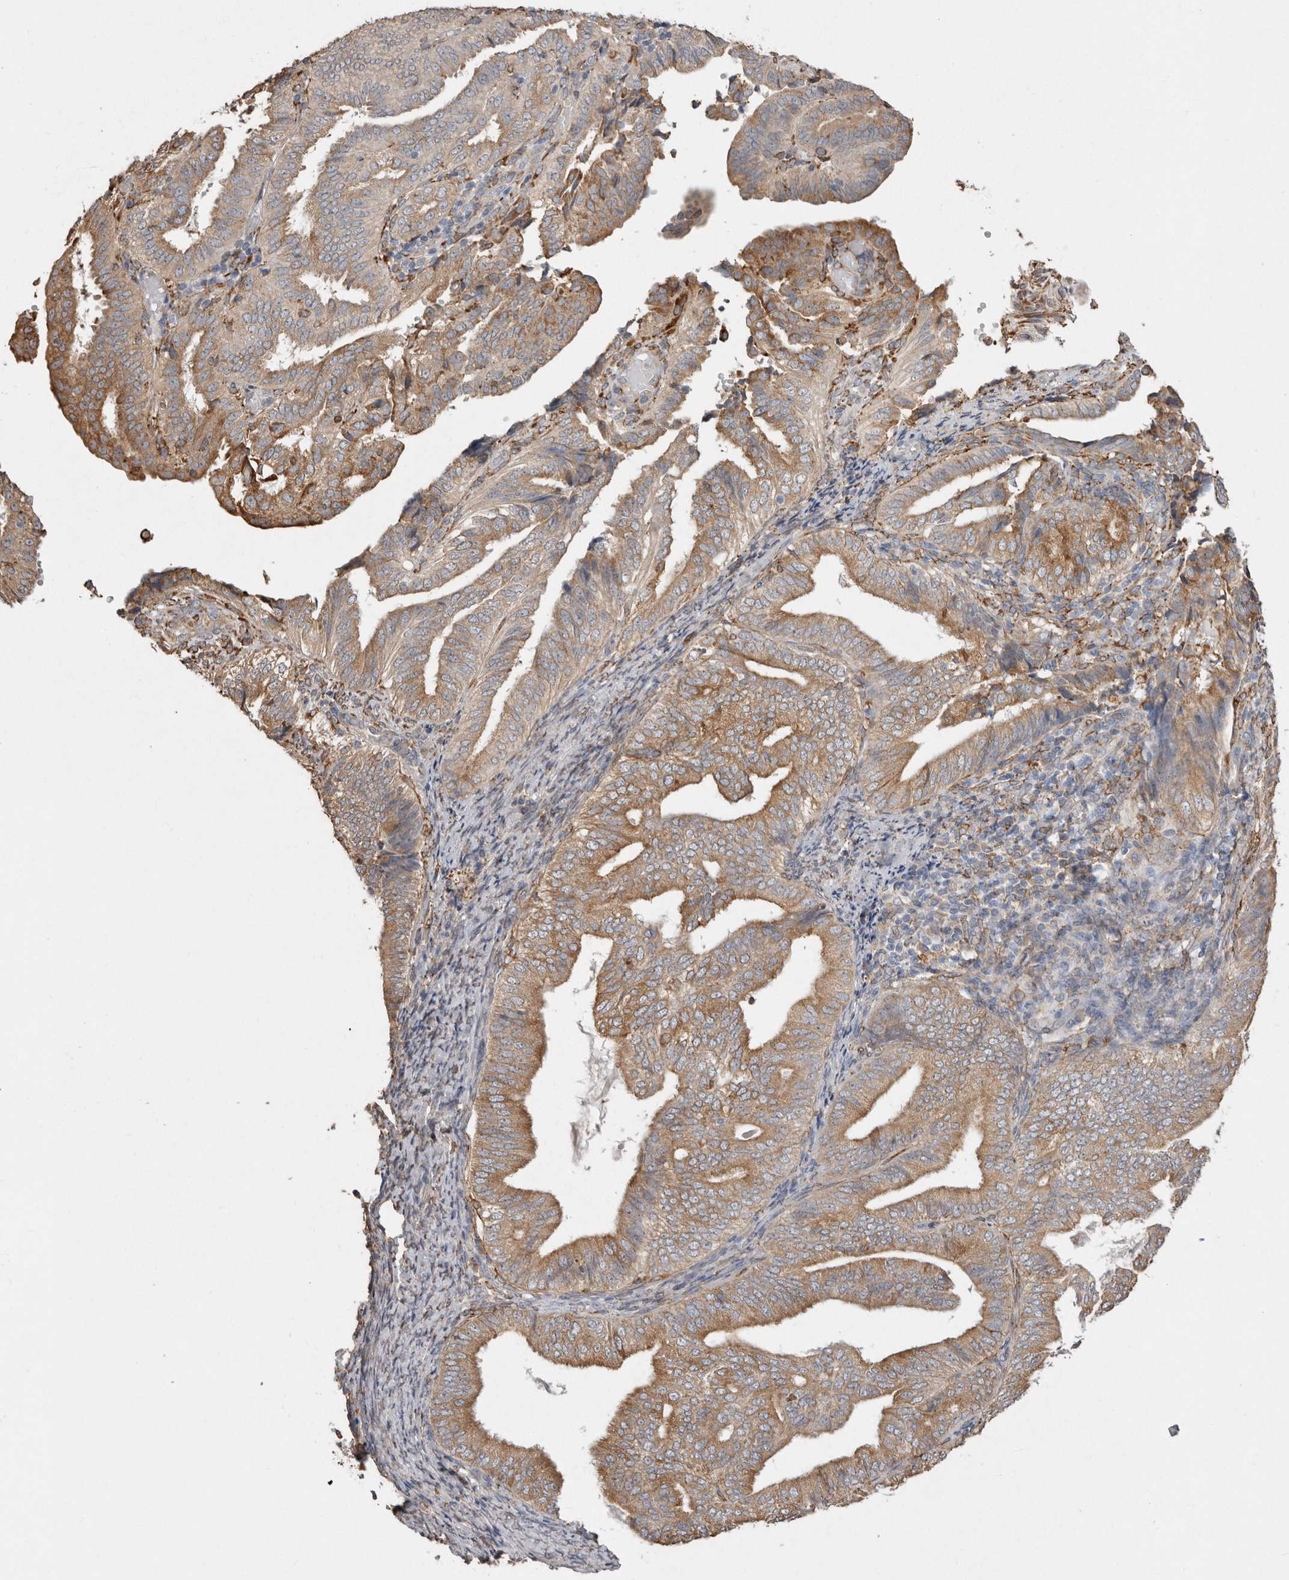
{"staining": {"intensity": "moderate", "quantity": ">75%", "location": "cytoplasmic/membranous"}, "tissue": "endometrial cancer", "cell_type": "Tumor cells", "image_type": "cancer", "snomed": [{"axis": "morphology", "description": "Adenocarcinoma, NOS"}, {"axis": "topography", "description": "Endometrium"}], "caption": "Moderate cytoplasmic/membranous protein positivity is identified in approximately >75% of tumor cells in endometrial cancer.", "gene": "LRPAP1", "patient": {"sex": "female", "age": 58}}